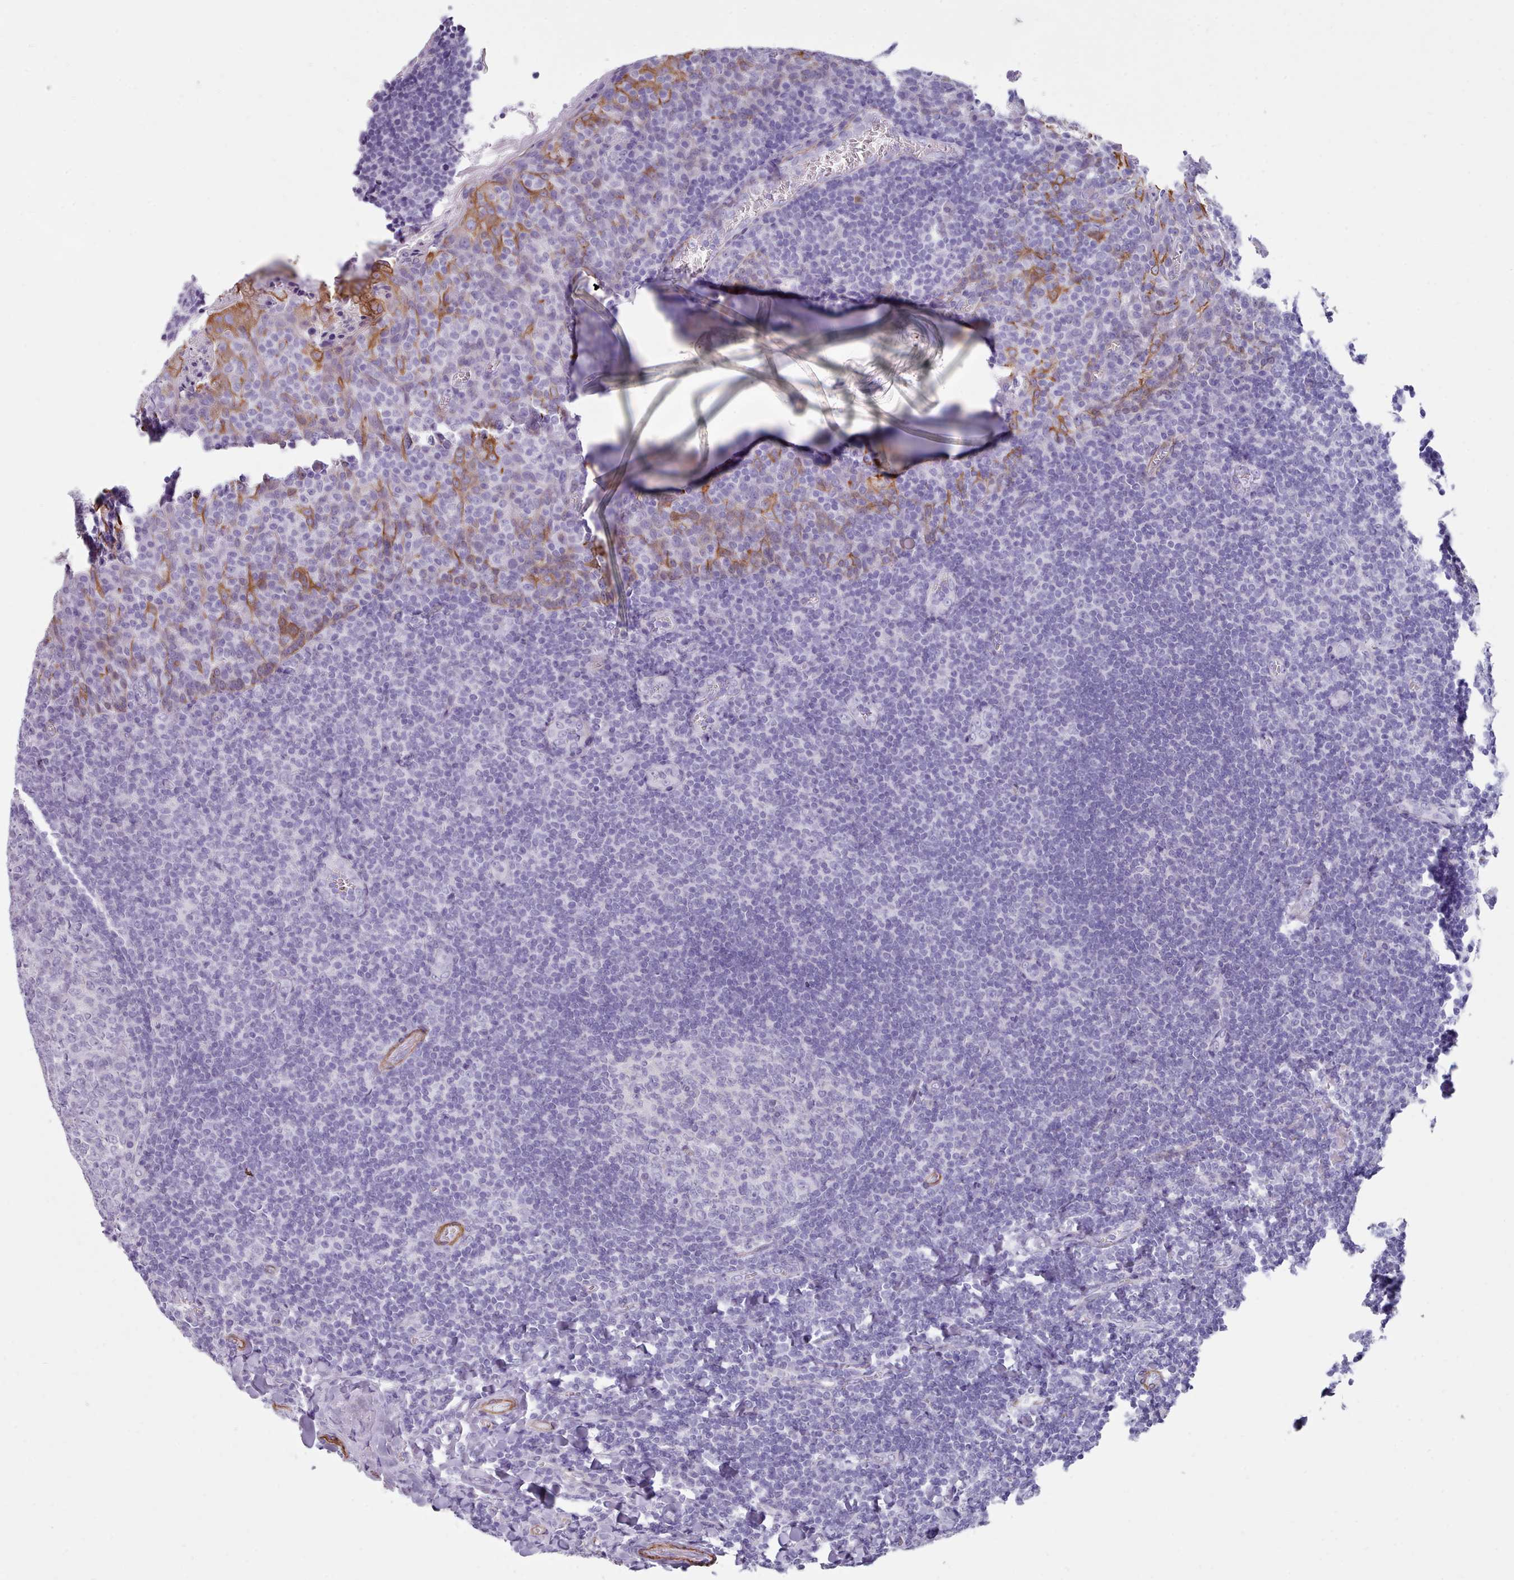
{"staining": {"intensity": "negative", "quantity": "none", "location": "none"}, "tissue": "tonsil", "cell_type": "Germinal center cells", "image_type": "normal", "snomed": [{"axis": "morphology", "description": "Normal tissue, NOS"}, {"axis": "topography", "description": "Tonsil"}], "caption": "A high-resolution histopathology image shows IHC staining of normal tonsil, which demonstrates no significant expression in germinal center cells.", "gene": "FPGS", "patient": {"sex": "male", "age": 27}}